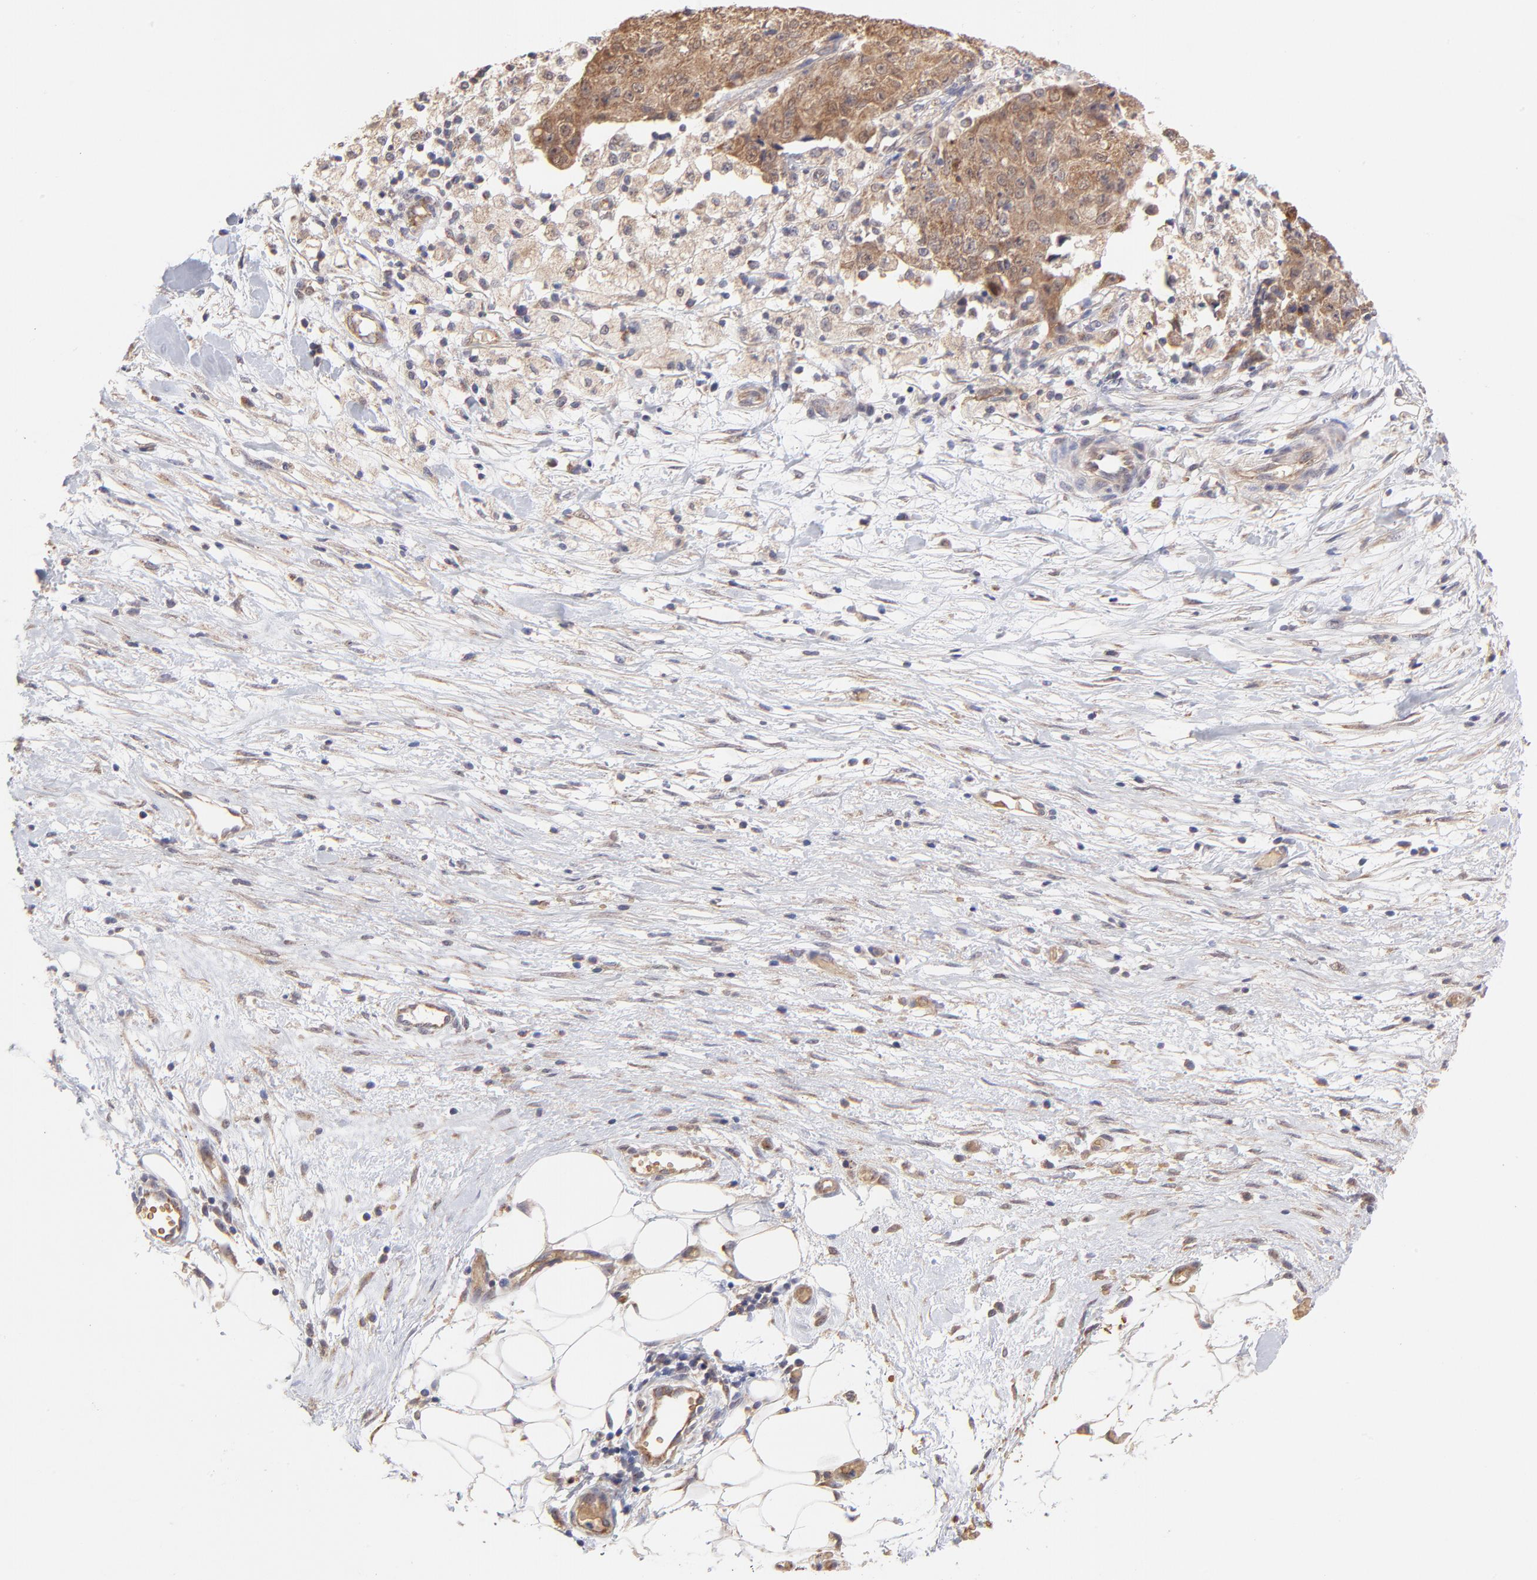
{"staining": {"intensity": "strong", "quantity": ">75%", "location": "cytoplasmic/membranous"}, "tissue": "ovarian cancer", "cell_type": "Tumor cells", "image_type": "cancer", "snomed": [{"axis": "morphology", "description": "Carcinoma, endometroid"}, {"axis": "topography", "description": "Ovary"}], "caption": "A histopathology image of endometroid carcinoma (ovarian) stained for a protein demonstrates strong cytoplasmic/membranous brown staining in tumor cells.", "gene": "UBE2H", "patient": {"sex": "female", "age": 42}}